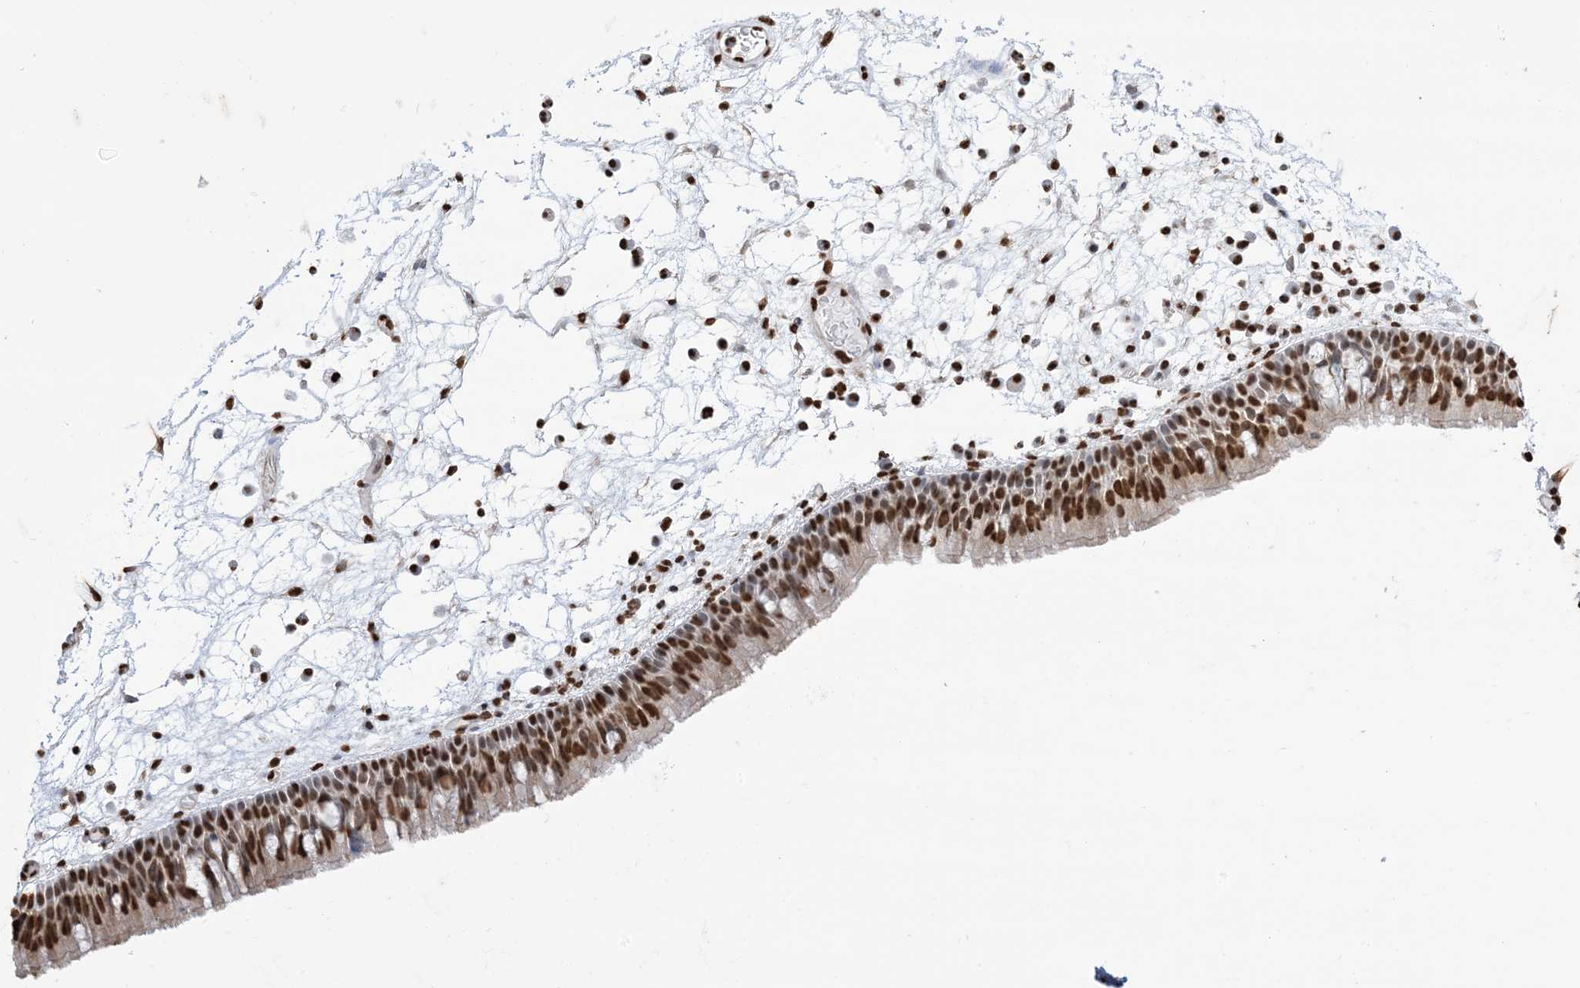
{"staining": {"intensity": "strong", "quantity": ">75%", "location": "nuclear"}, "tissue": "nasopharynx", "cell_type": "Respiratory epithelial cells", "image_type": "normal", "snomed": [{"axis": "morphology", "description": "Normal tissue, NOS"}, {"axis": "morphology", "description": "Inflammation, NOS"}, {"axis": "morphology", "description": "Malignant melanoma, Metastatic site"}, {"axis": "topography", "description": "Nasopharynx"}], "caption": "Protein positivity by immunohistochemistry (IHC) demonstrates strong nuclear positivity in about >75% of respiratory epithelial cells in normal nasopharynx.", "gene": "ZNF792", "patient": {"sex": "male", "age": 70}}